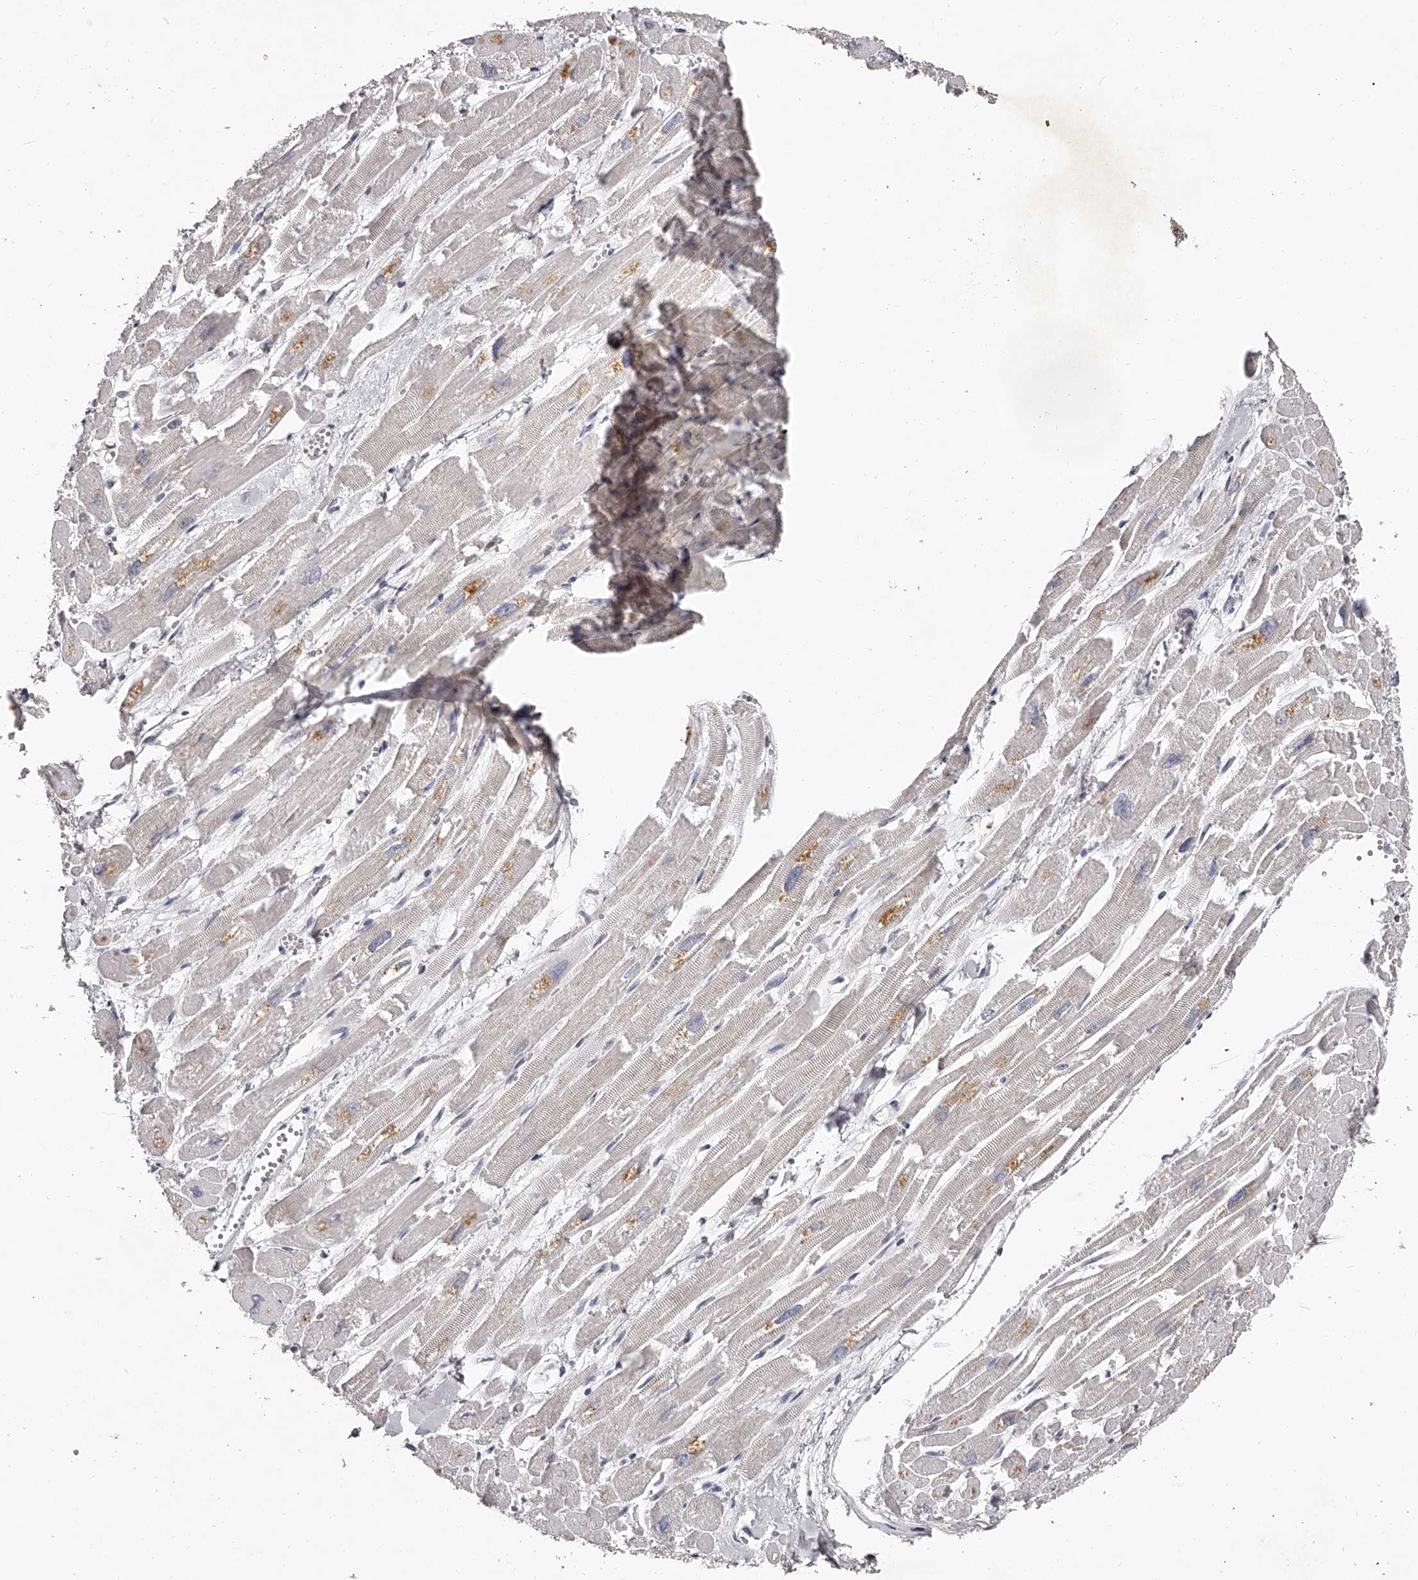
{"staining": {"intensity": "moderate", "quantity": "<25%", "location": "cytoplasmic/membranous"}, "tissue": "heart muscle", "cell_type": "Cardiomyocytes", "image_type": "normal", "snomed": [{"axis": "morphology", "description": "Normal tissue, NOS"}, {"axis": "topography", "description": "Heart"}], "caption": "The micrograph shows a brown stain indicating the presence of a protein in the cytoplasmic/membranous of cardiomyocytes in heart muscle. The staining was performed using DAB (3,3'-diaminobenzidine) to visualize the protein expression in brown, while the nuclei were stained in blue with hematoxylin (Magnification: 20x).", "gene": "NT5DC1", "patient": {"sex": "male", "age": 54}}